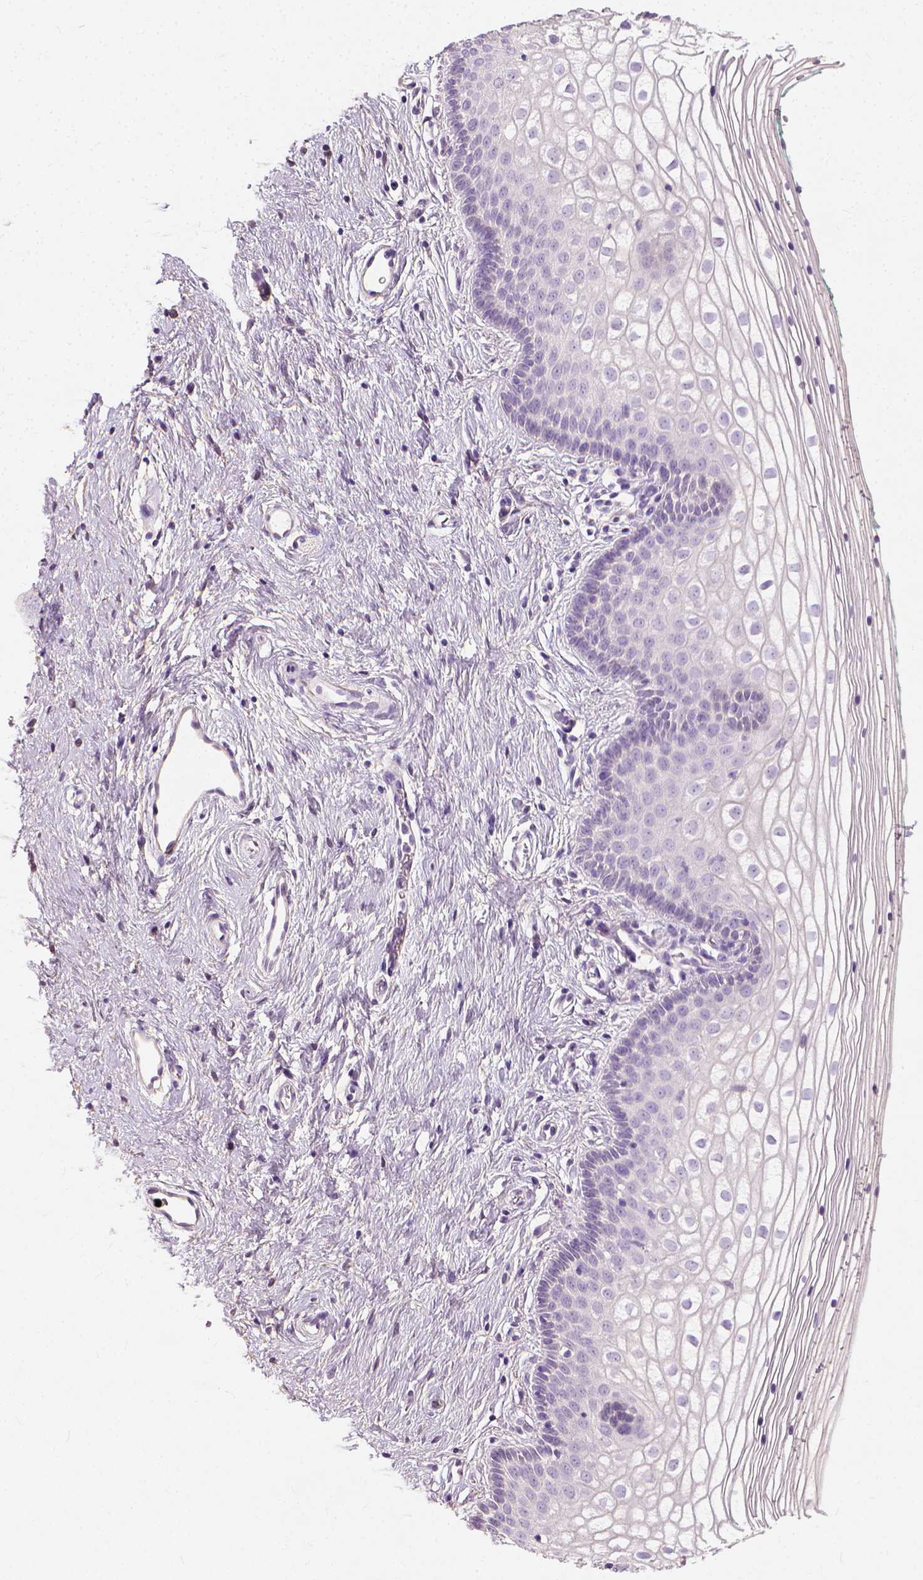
{"staining": {"intensity": "negative", "quantity": "none", "location": "none"}, "tissue": "vagina", "cell_type": "Squamous epithelial cells", "image_type": "normal", "snomed": [{"axis": "morphology", "description": "Normal tissue, NOS"}, {"axis": "topography", "description": "Vagina"}], "caption": "The micrograph demonstrates no significant expression in squamous epithelial cells of vagina.", "gene": "DHCR24", "patient": {"sex": "female", "age": 36}}